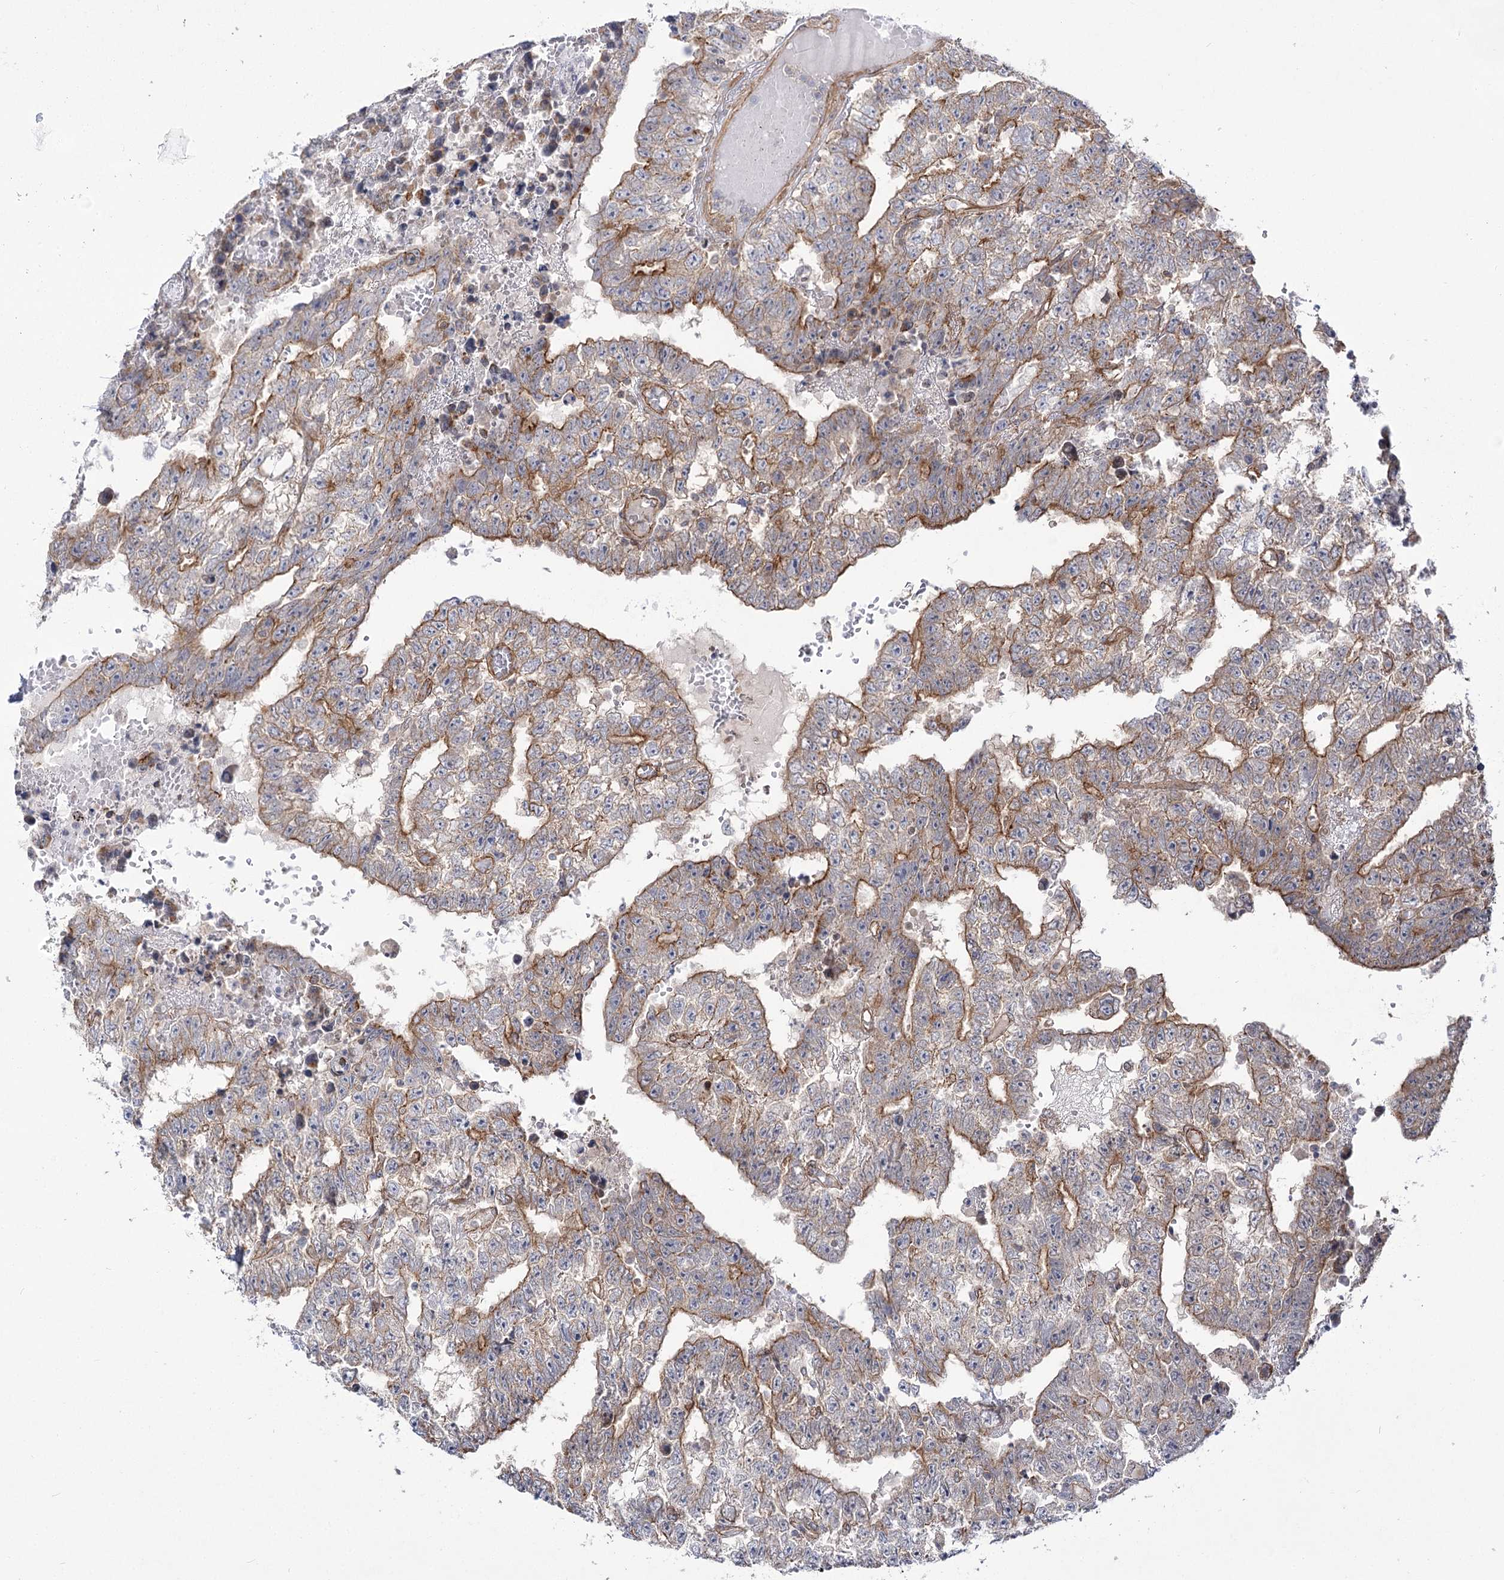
{"staining": {"intensity": "moderate", "quantity": ">75%", "location": "cytoplasmic/membranous"}, "tissue": "testis cancer", "cell_type": "Tumor cells", "image_type": "cancer", "snomed": [{"axis": "morphology", "description": "Carcinoma, Embryonal, NOS"}, {"axis": "topography", "description": "Testis"}], "caption": "A brown stain highlights moderate cytoplasmic/membranous expression of a protein in embryonal carcinoma (testis) tumor cells. The staining was performed using DAB (3,3'-diaminobenzidine) to visualize the protein expression in brown, while the nuclei were stained in blue with hematoxylin (Magnification: 20x).", "gene": "SH3BP5L", "patient": {"sex": "male", "age": 25}}